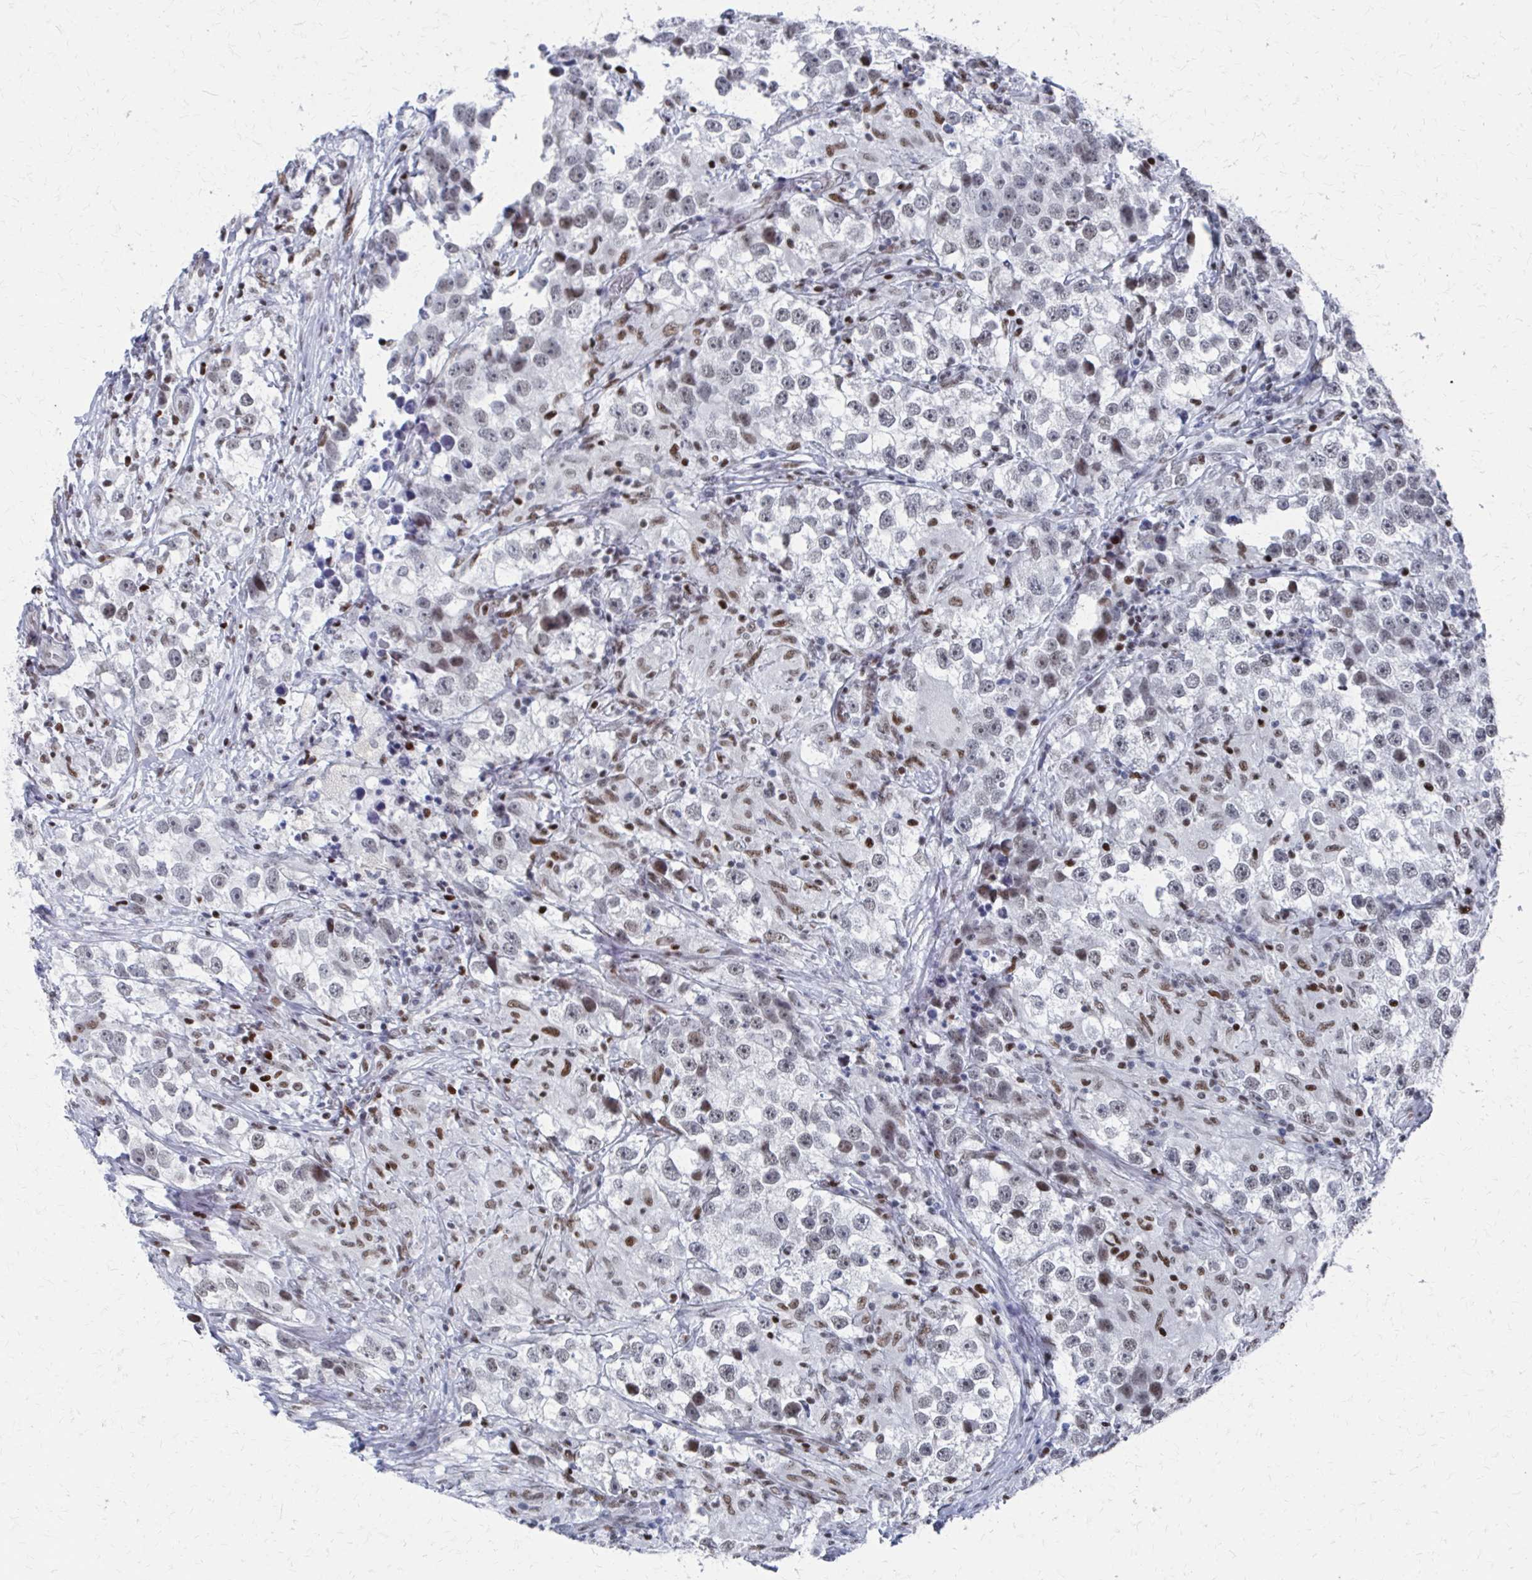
{"staining": {"intensity": "weak", "quantity": ">75%", "location": "nuclear"}, "tissue": "testis cancer", "cell_type": "Tumor cells", "image_type": "cancer", "snomed": [{"axis": "morphology", "description": "Seminoma, NOS"}, {"axis": "topography", "description": "Testis"}], "caption": "Immunohistochemical staining of seminoma (testis) exhibits low levels of weak nuclear protein positivity in approximately >75% of tumor cells.", "gene": "CDIN1", "patient": {"sex": "male", "age": 46}}